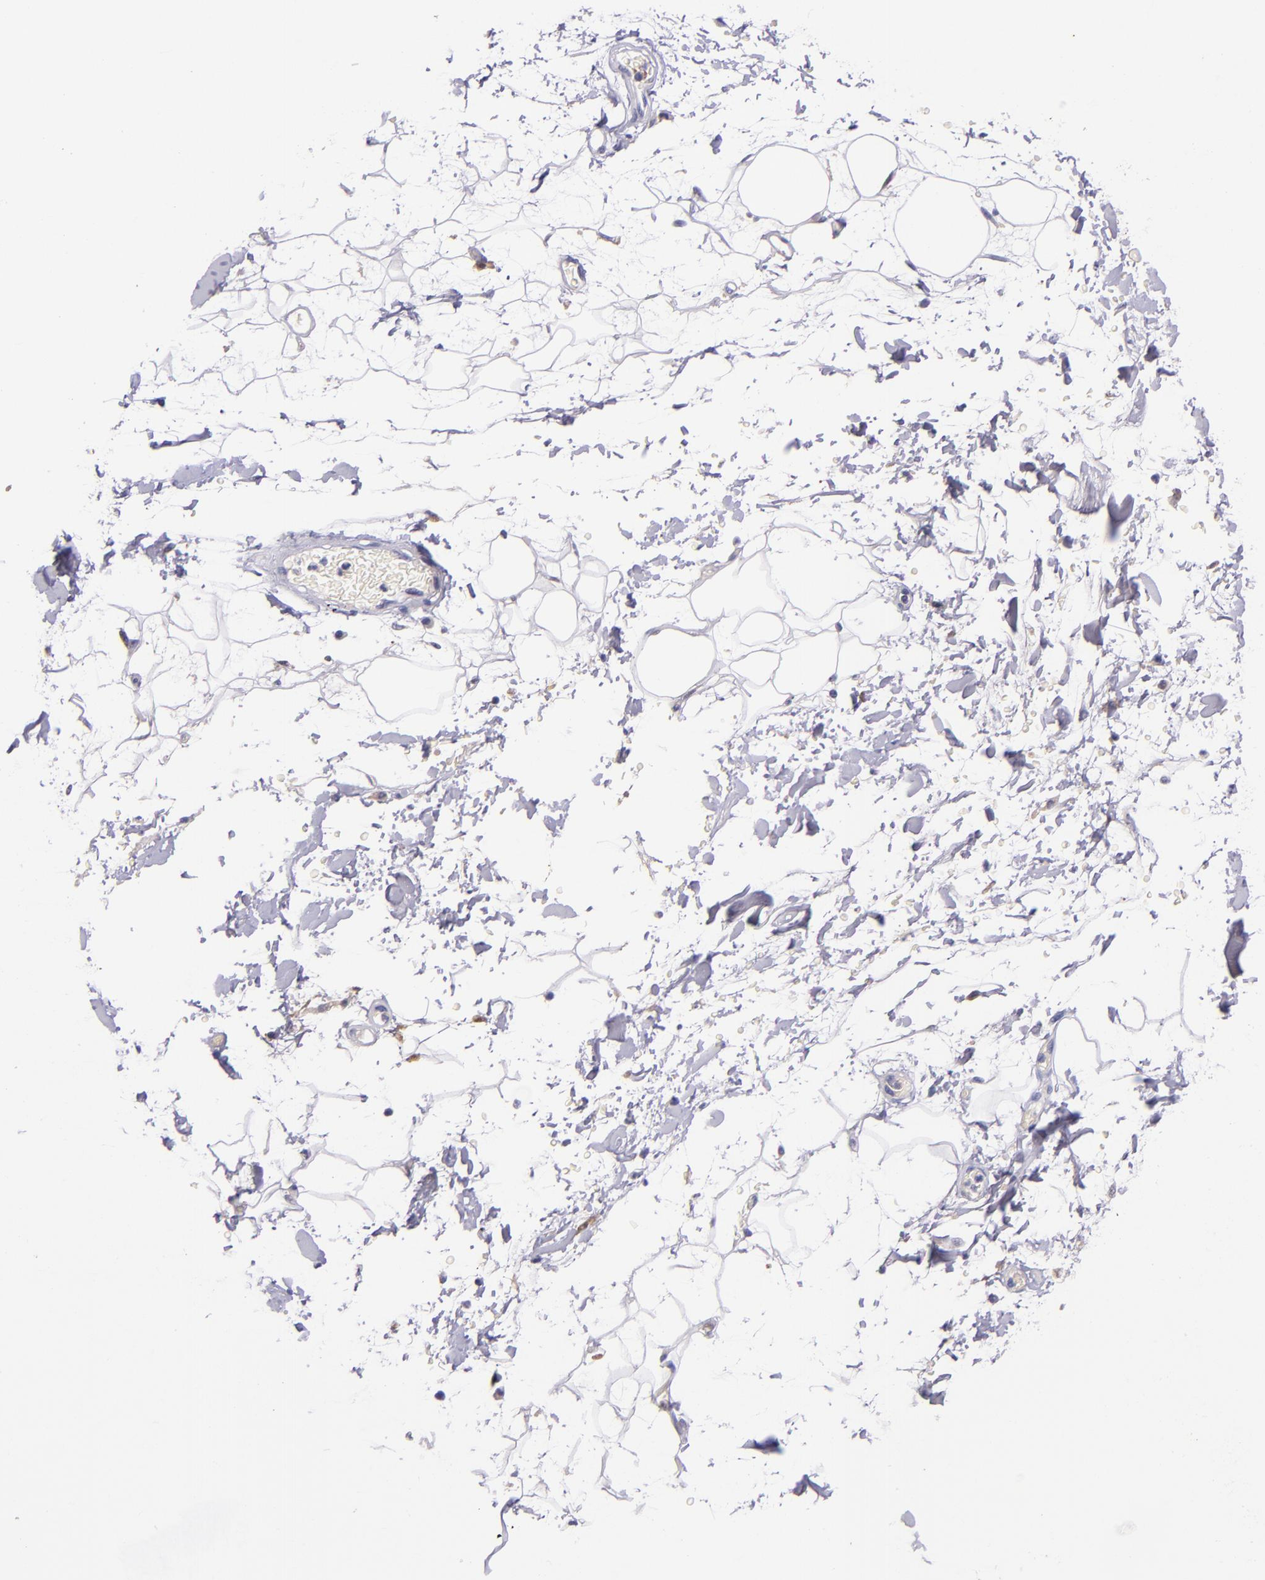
{"staining": {"intensity": "negative", "quantity": "none", "location": "none"}, "tissue": "adipose tissue", "cell_type": "Adipocytes", "image_type": "normal", "snomed": [{"axis": "morphology", "description": "Normal tissue, NOS"}, {"axis": "topography", "description": "Soft tissue"}], "caption": "A histopathology image of adipose tissue stained for a protein displays no brown staining in adipocytes.", "gene": "KNG1", "patient": {"sex": "male", "age": 72}}